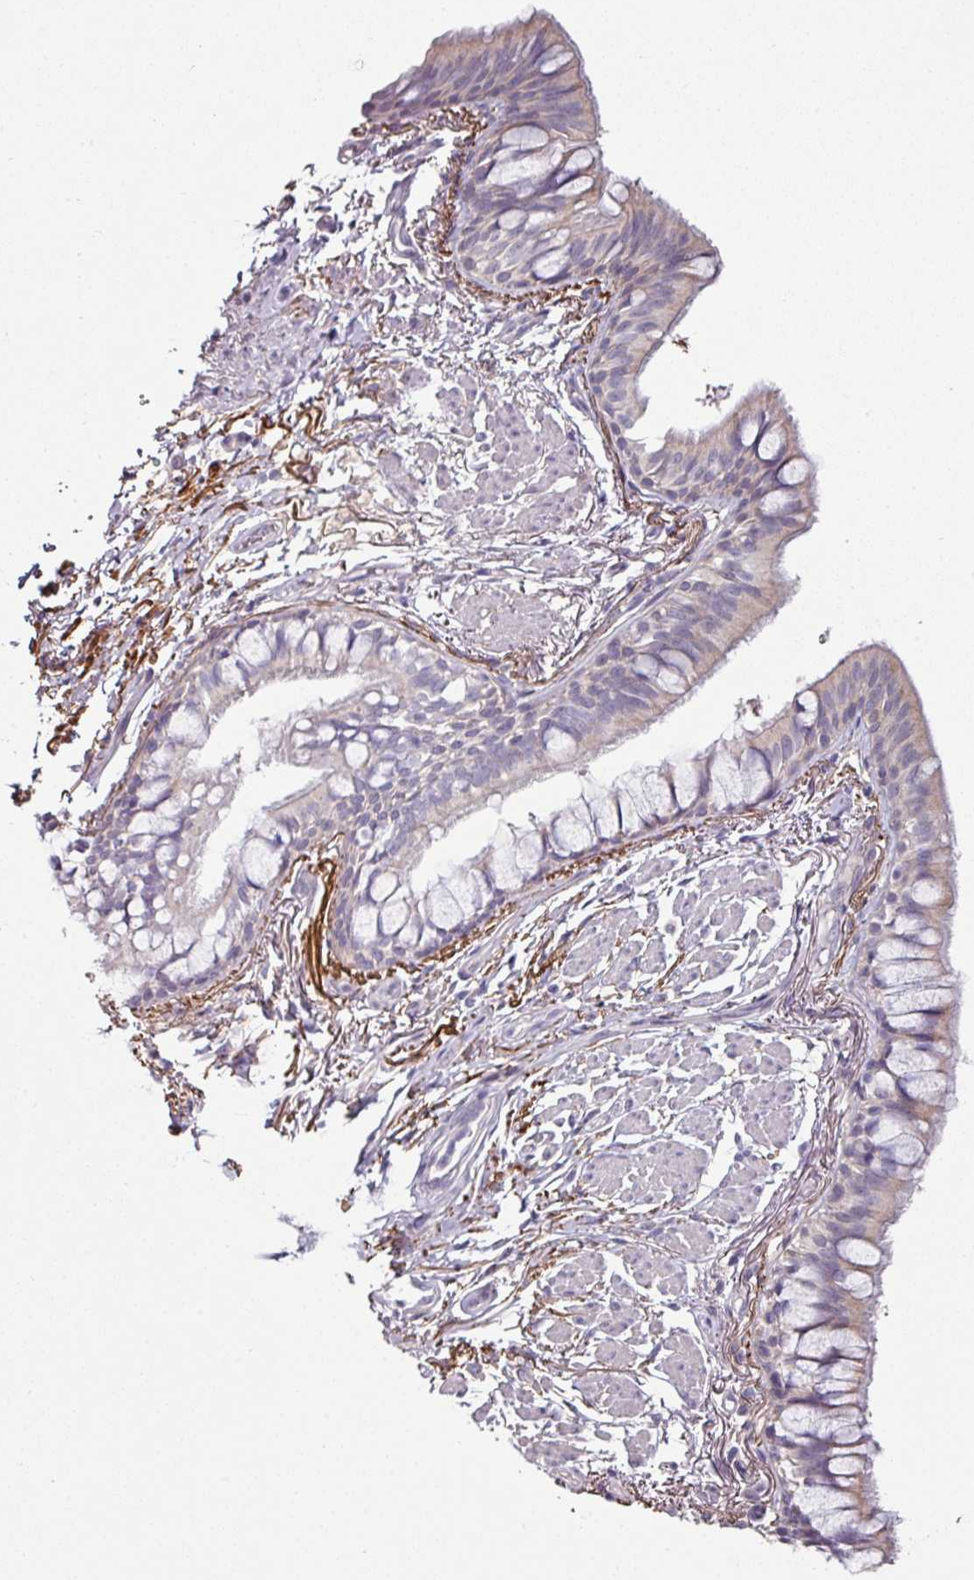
{"staining": {"intensity": "weak", "quantity": "<25%", "location": "cytoplasmic/membranous"}, "tissue": "bronchus", "cell_type": "Respiratory epithelial cells", "image_type": "normal", "snomed": [{"axis": "morphology", "description": "Normal tissue, NOS"}, {"axis": "topography", "description": "Bronchus"}], "caption": "High magnification brightfield microscopy of unremarkable bronchus stained with DAB (brown) and counterstained with hematoxylin (blue): respiratory epithelial cells show no significant expression. (Immunohistochemistry, brightfield microscopy, high magnification).", "gene": "MTMR14", "patient": {"sex": "male", "age": 70}}